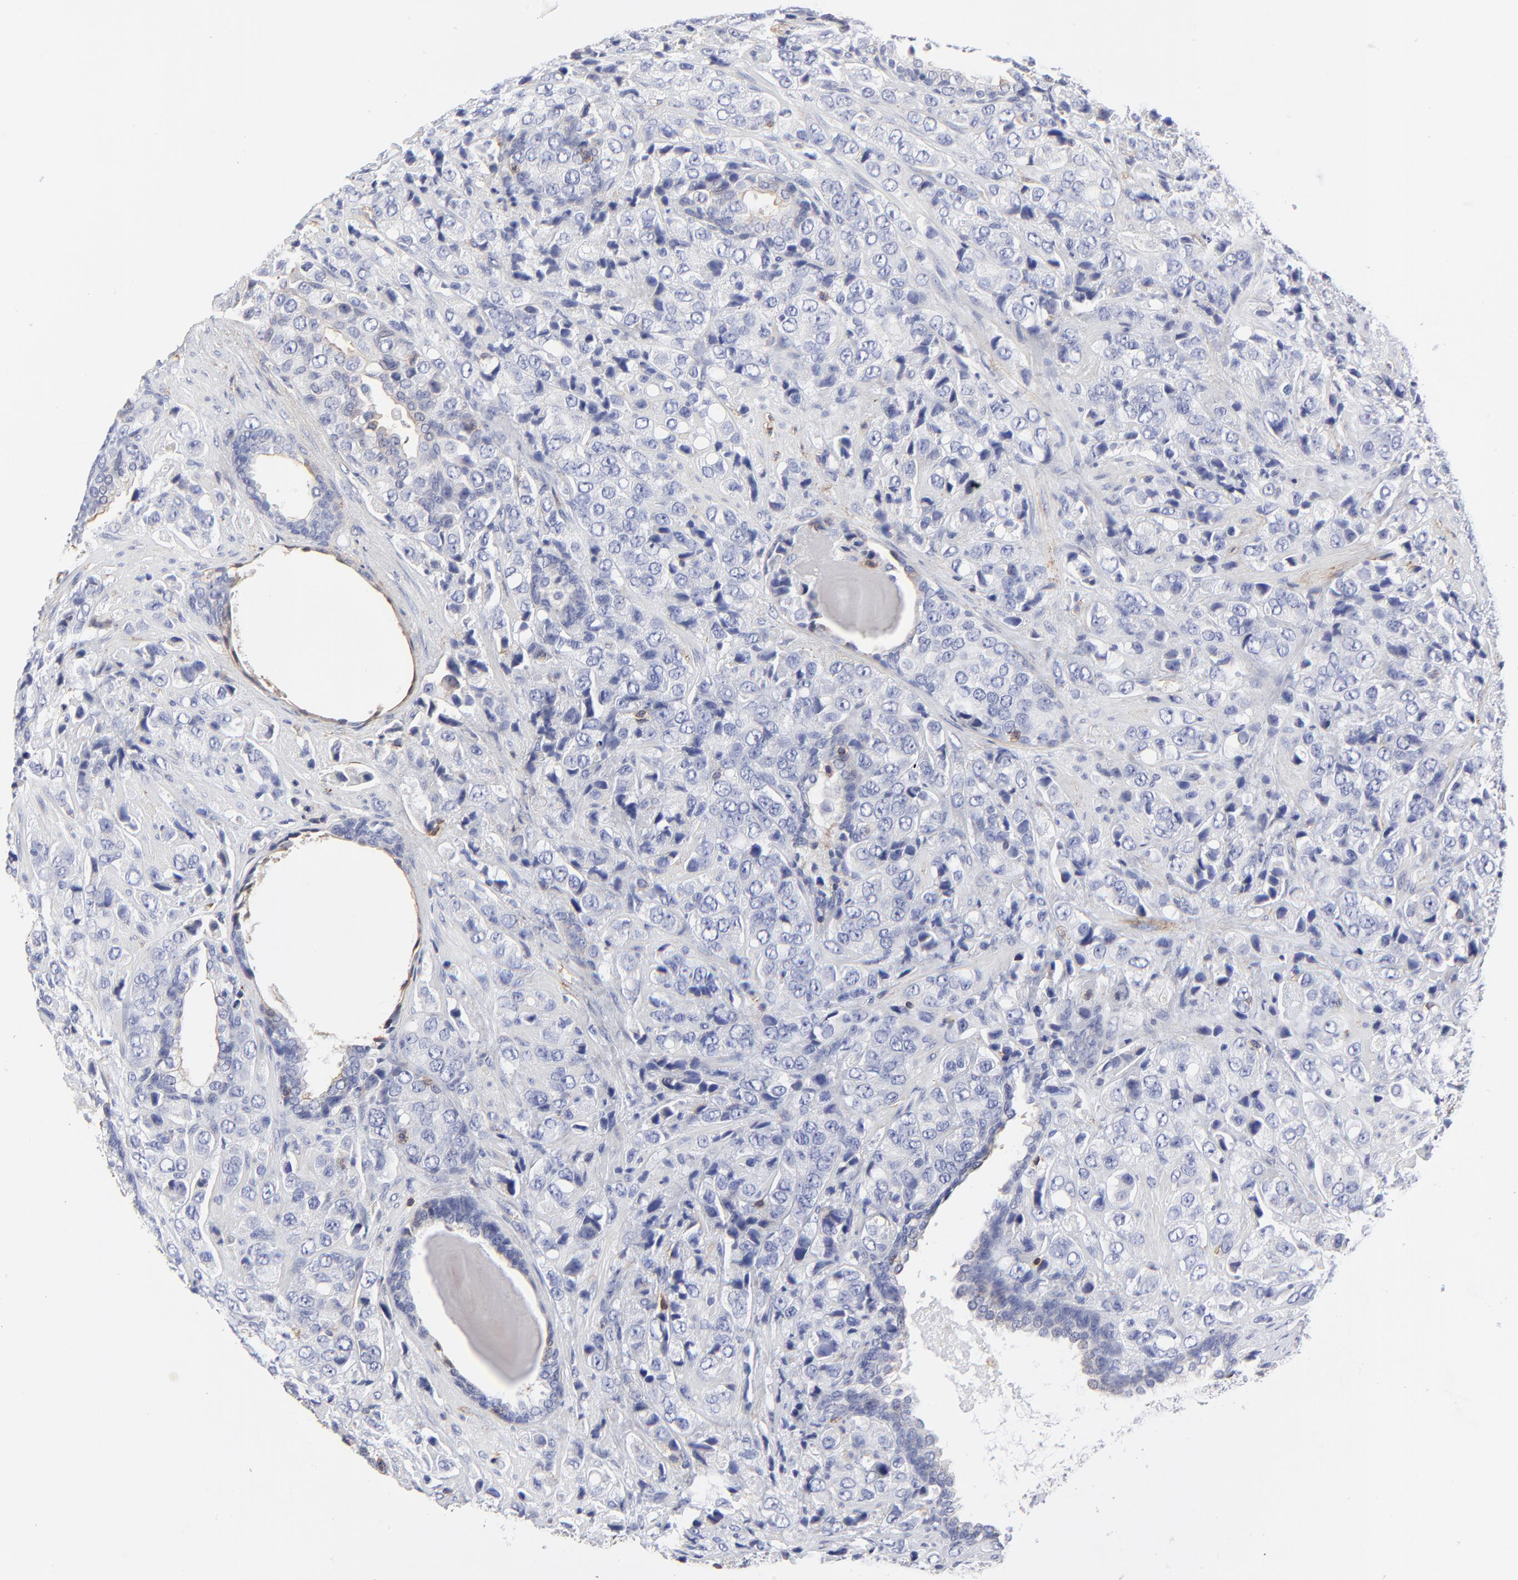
{"staining": {"intensity": "negative", "quantity": "none", "location": "none"}, "tissue": "prostate cancer", "cell_type": "Tumor cells", "image_type": "cancer", "snomed": [{"axis": "morphology", "description": "Adenocarcinoma, High grade"}, {"axis": "topography", "description": "Prostate"}], "caption": "This is a image of IHC staining of prostate cancer (adenocarcinoma (high-grade)), which shows no staining in tumor cells. Brightfield microscopy of immunohistochemistry stained with DAB (brown) and hematoxylin (blue), captured at high magnification.", "gene": "ANXA6", "patient": {"sex": "male", "age": 70}}